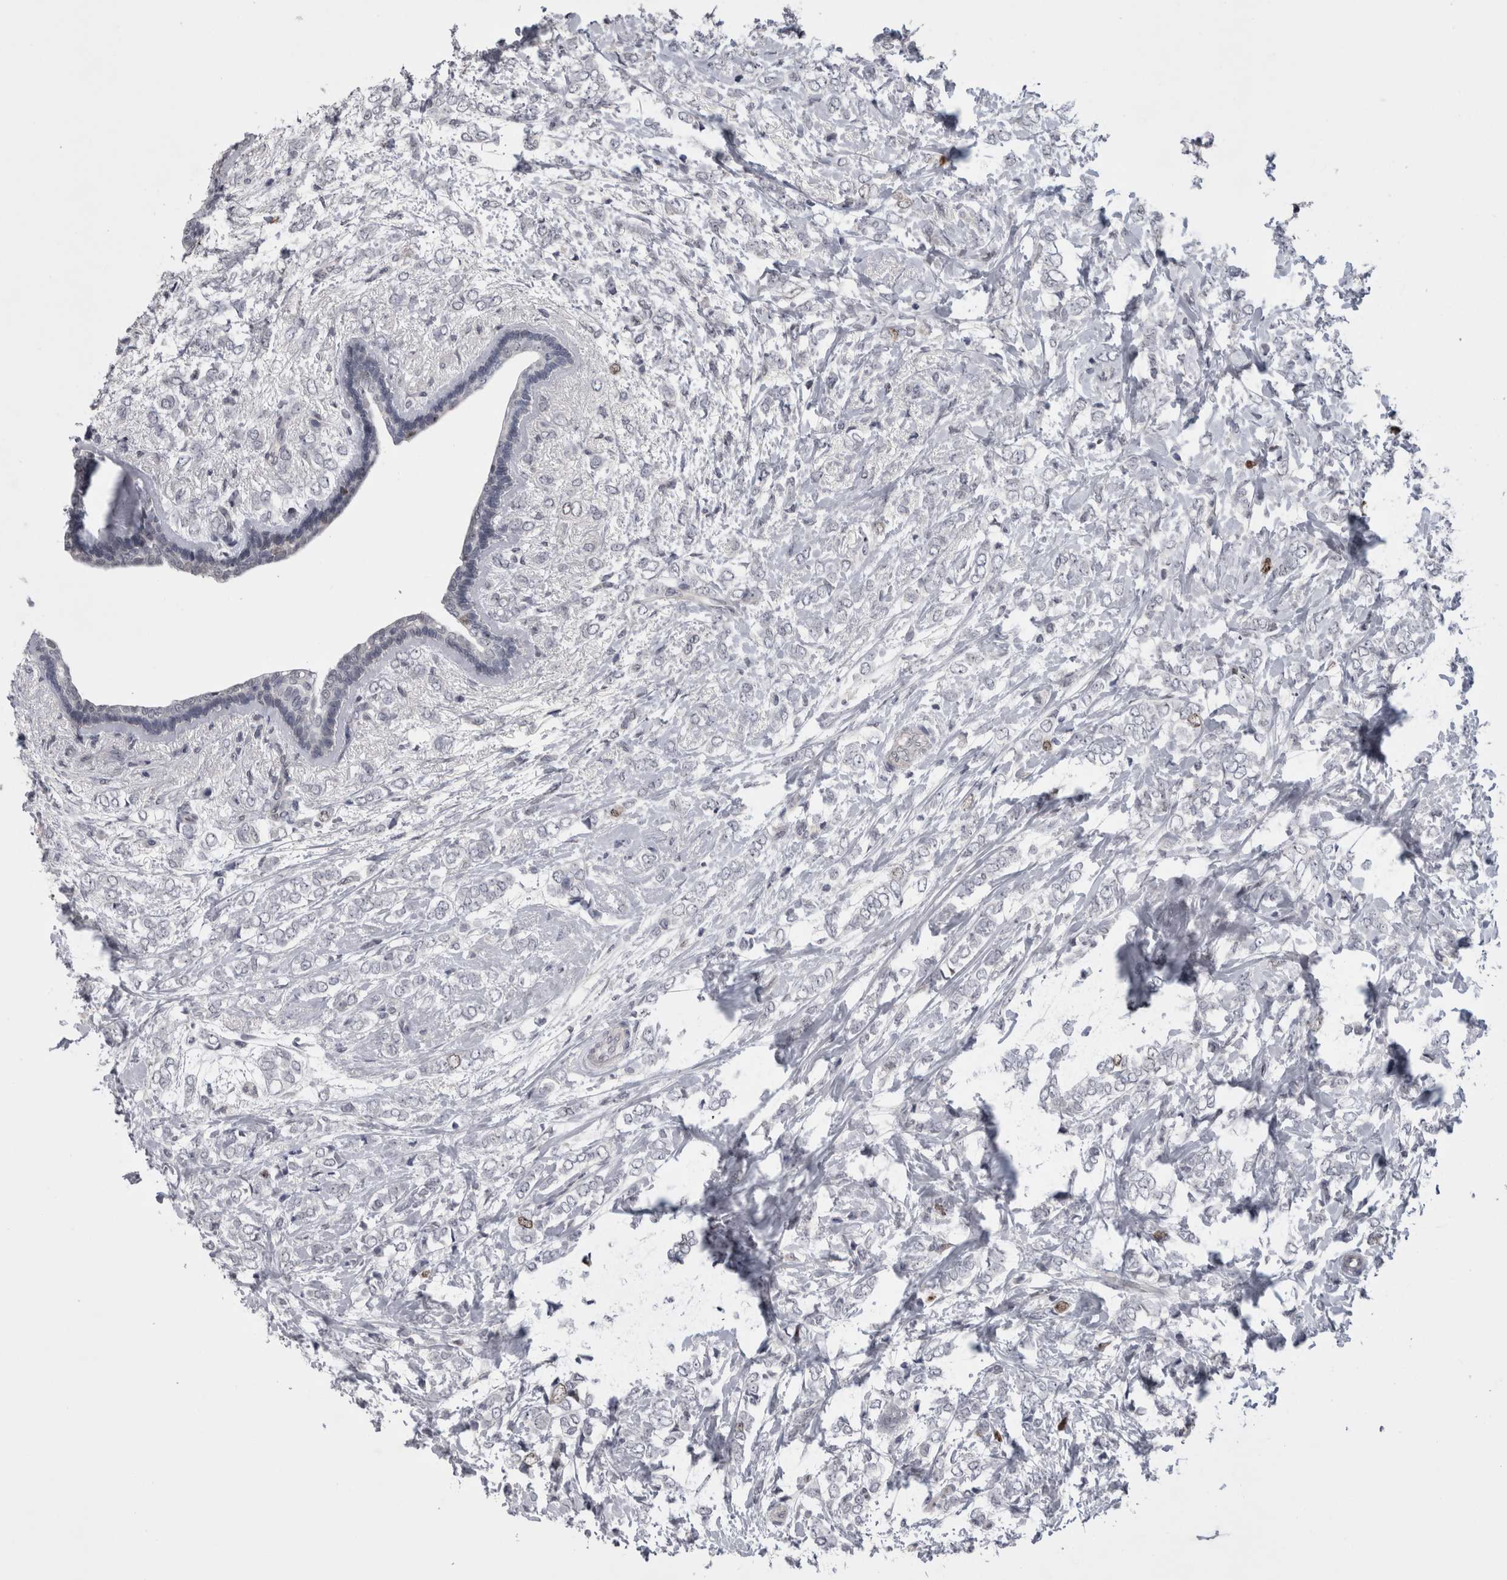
{"staining": {"intensity": "negative", "quantity": "none", "location": "none"}, "tissue": "breast cancer", "cell_type": "Tumor cells", "image_type": "cancer", "snomed": [{"axis": "morphology", "description": "Normal tissue, NOS"}, {"axis": "morphology", "description": "Lobular carcinoma"}, {"axis": "topography", "description": "Breast"}], "caption": "IHC histopathology image of neoplastic tissue: breast cancer (lobular carcinoma) stained with DAB (3,3'-diaminobenzidine) shows no significant protein expression in tumor cells. (Brightfield microscopy of DAB (3,3'-diaminobenzidine) immunohistochemistry at high magnification).", "gene": "KIF18B", "patient": {"sex": "female", "age": 47}}